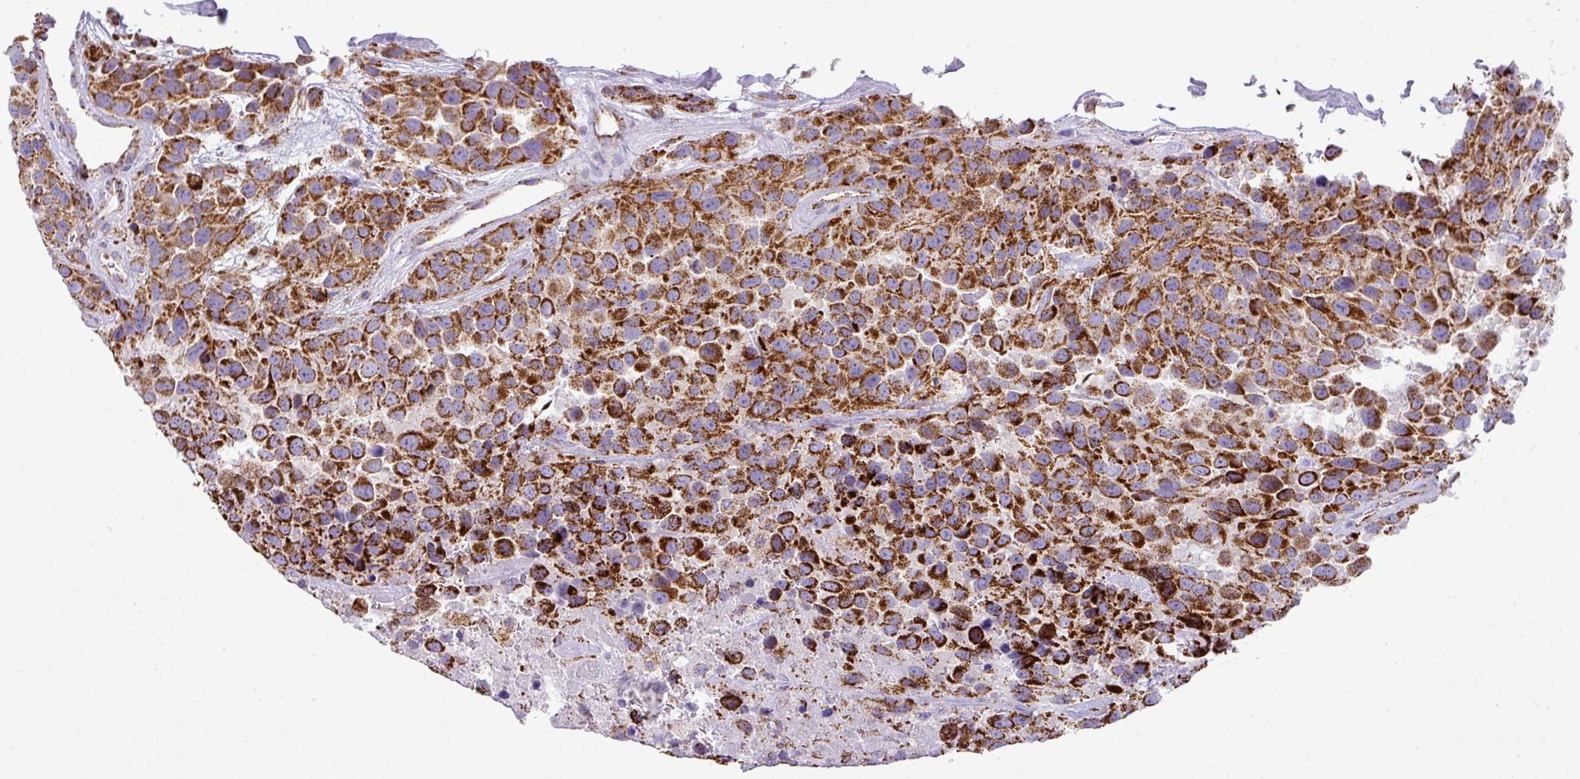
{"staining": {"intensity": "strong", "quantity": ">75%", "location": "cytoplasmic/membranous"}, "tissue": "urothelial cancer", "cell_type": "Tumor cells", "image_type": "cancer", "snomed": [{"axis": "morphology", "description": "Urothelial carcinoma, High grade"}, {"axis": "topography", "description": "Urinary bladder"}], "caption": "Protein staining exhibits strong cytoplasmic/membranous positivity in approximately >75% of tumor cells in urothelial cancer.", "gene": "ZNF81", "patient": {"sex": "female", "age": 70}}